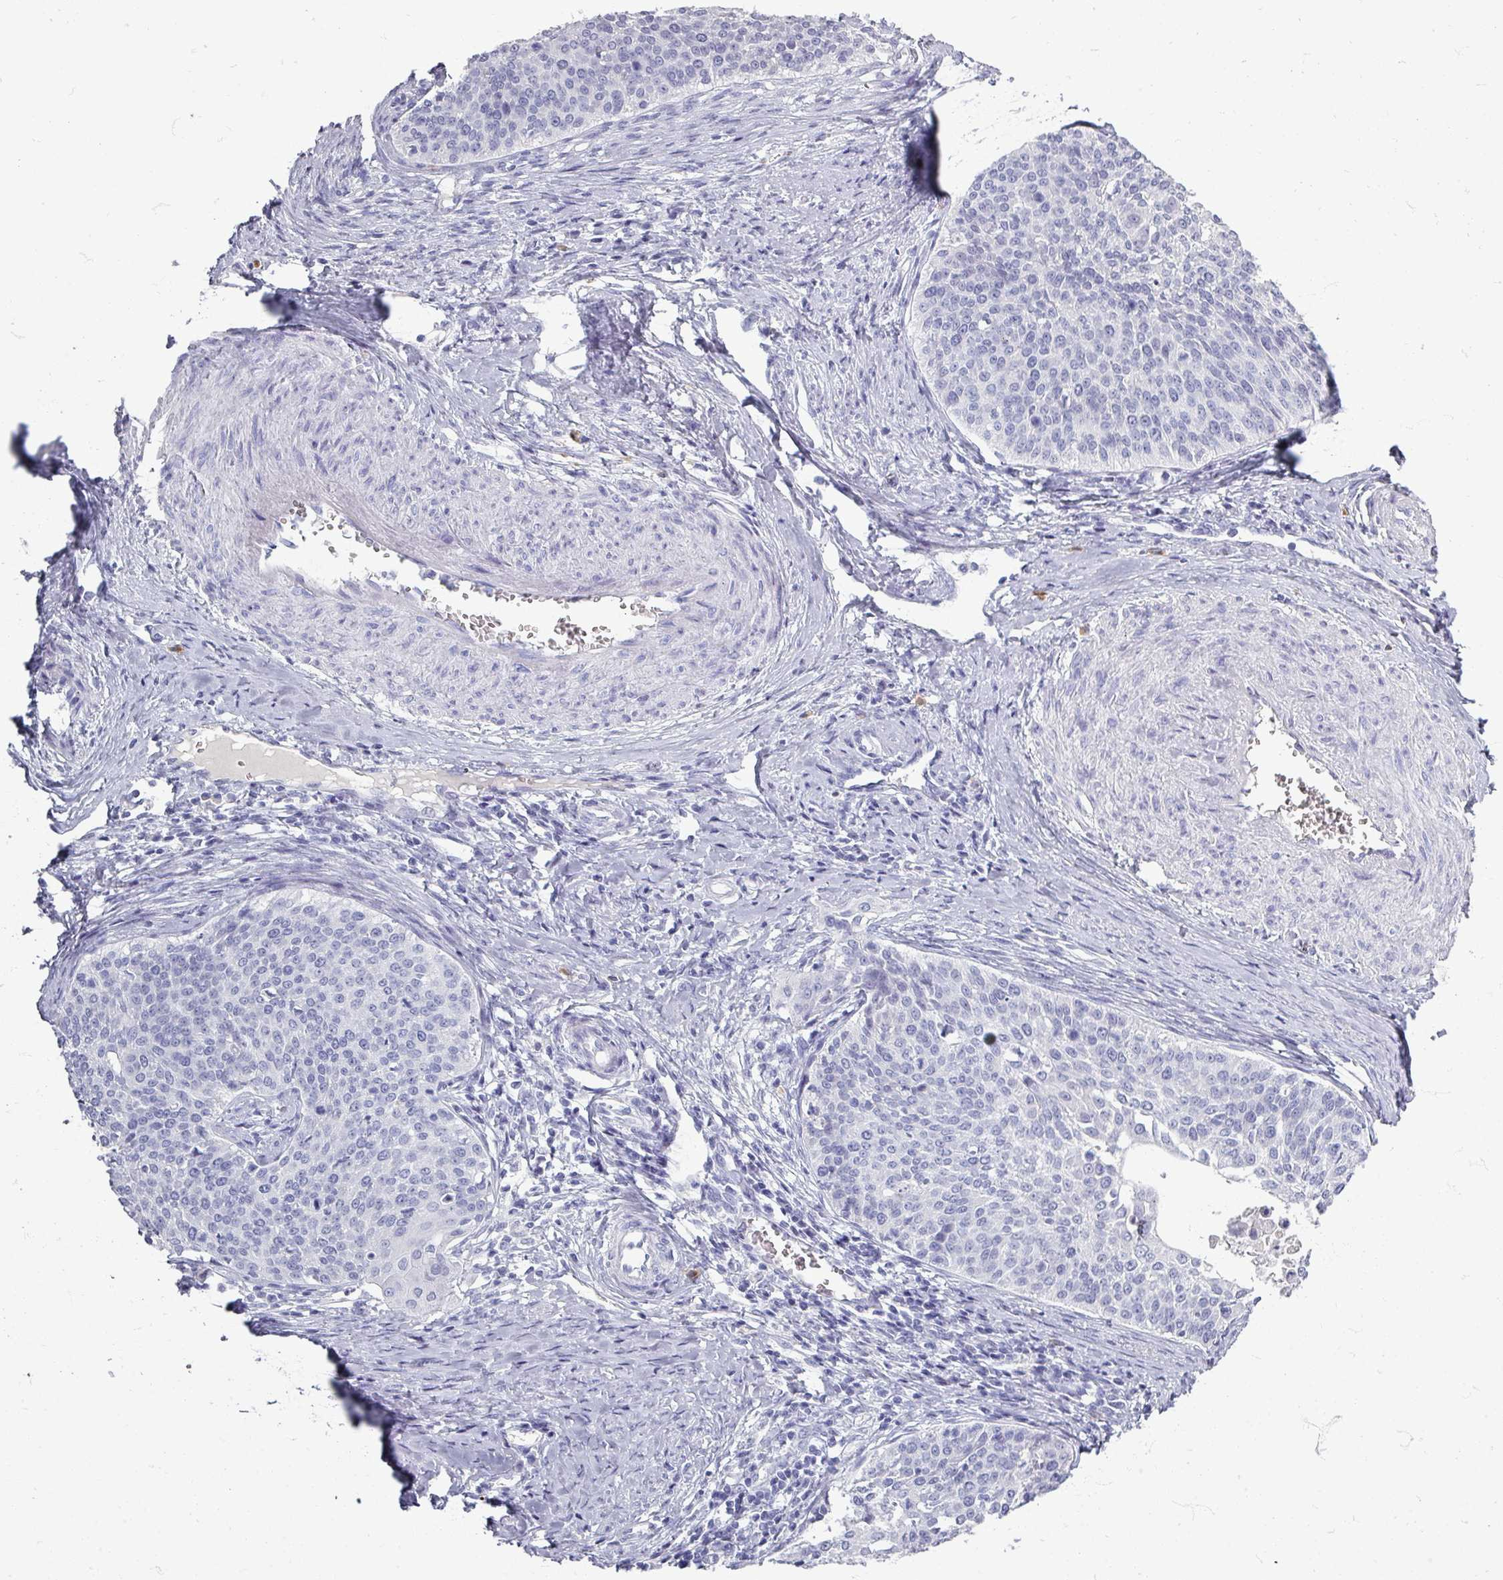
{"staining": {"intensity": "negative", "quantity": "none", "location": "none"}, "tissue": "cervical cancer", "cell_type": "Tumor cells", "image_type": "cancer", "snomed": [{"axis": "morphology", "description": "Squamous cell carcinoma, NOS"}, {"axis": "topography", "description": "Cervix"}], "caption": "This is a image of IHC staining of cervical squamous cell carcinoma, which shows no staining in tumor cells.", "gene": "ZNF878", "patient": {"sex": "female", "age": 44}}